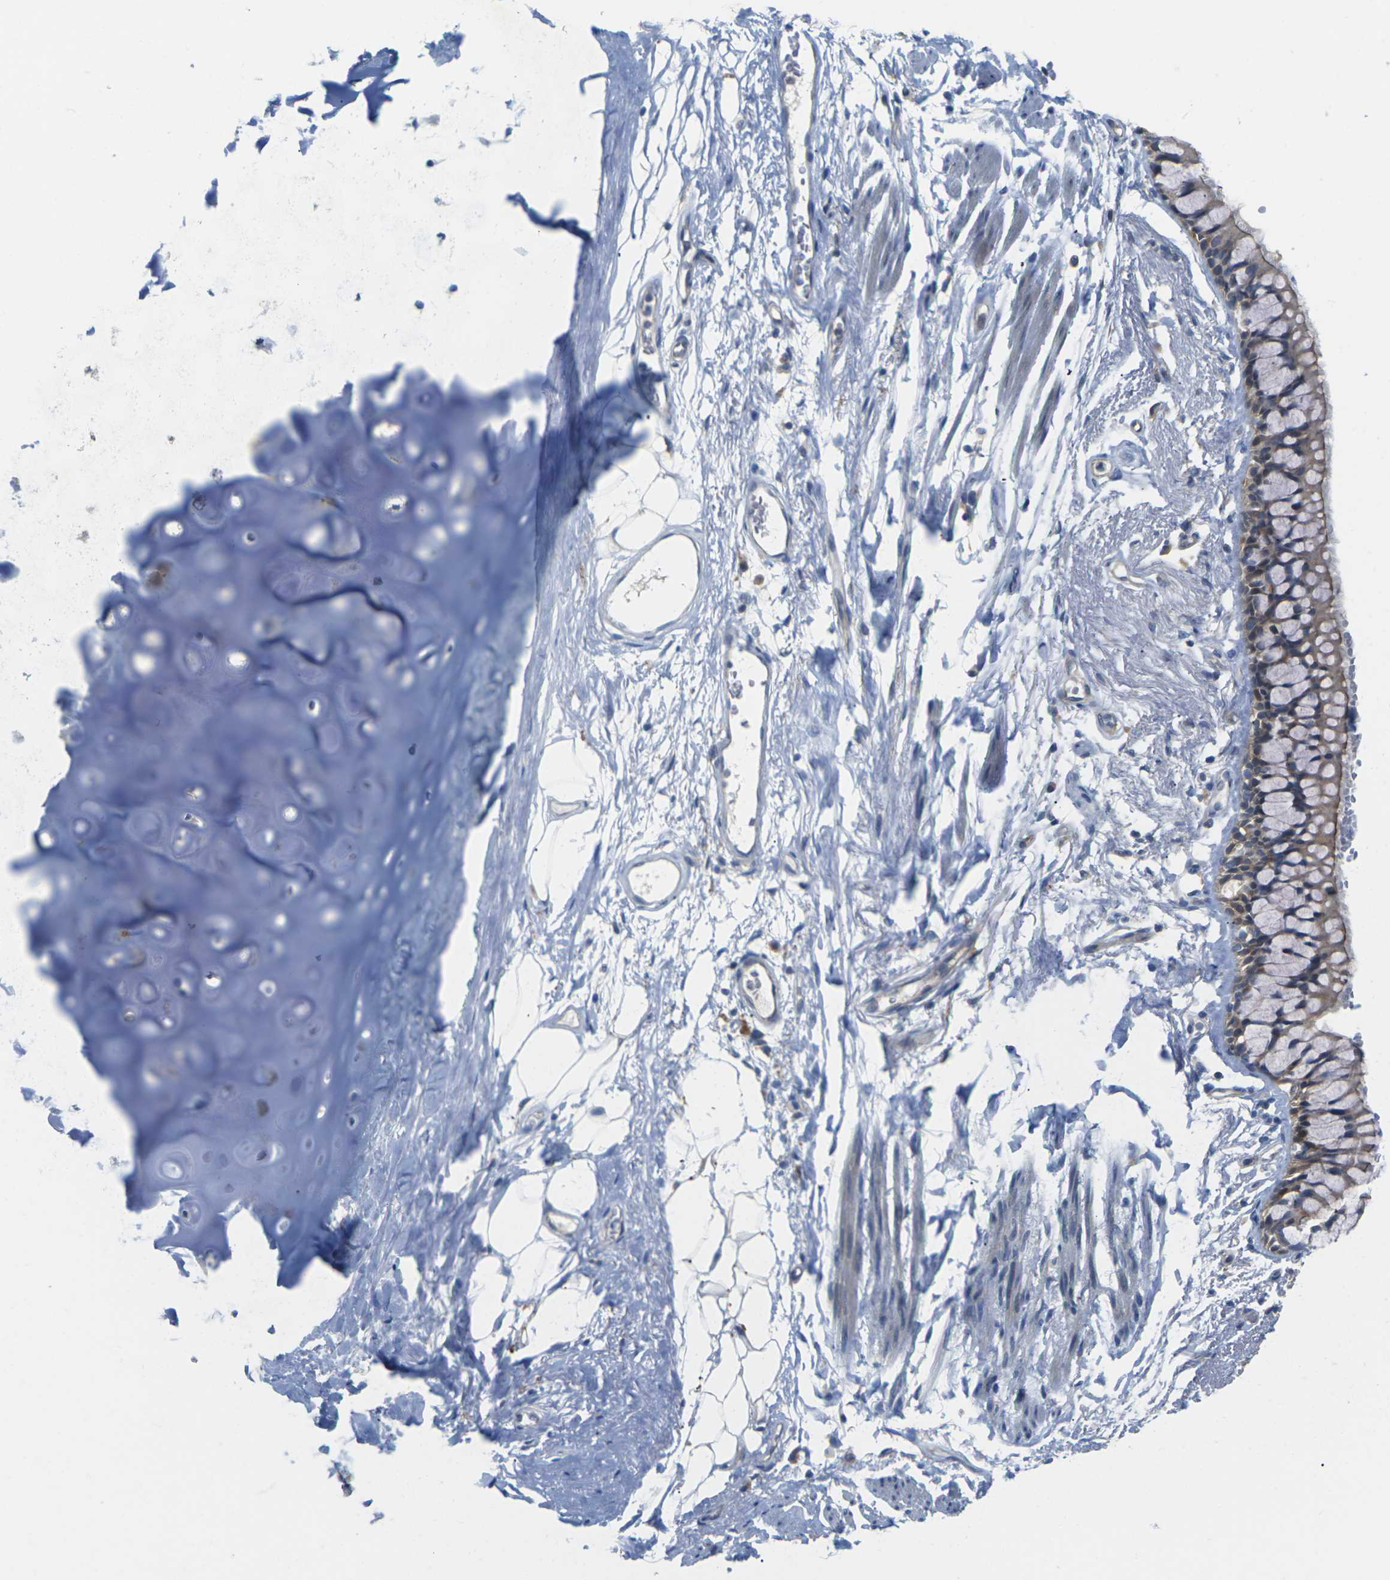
{"staining": {"intensity": "negative", "quantity": "none", "location": "none"}, "tissue": "adipose tissue", "cell_type": "Adipocytes", "image_type": "normal", "snomed": [{"axis": "morphology", "description": "Normal tissue, NOS"}, {"axis": "topography", "description": "Cartilage tissue"}, {"axis": "topography", "description": "Bronchus"}], "caption": "The image shows no significant staining in adipocytes of adipose tissue.", "gene": "SCNN1A", "patient": {"sex": "female", "age": 73}}